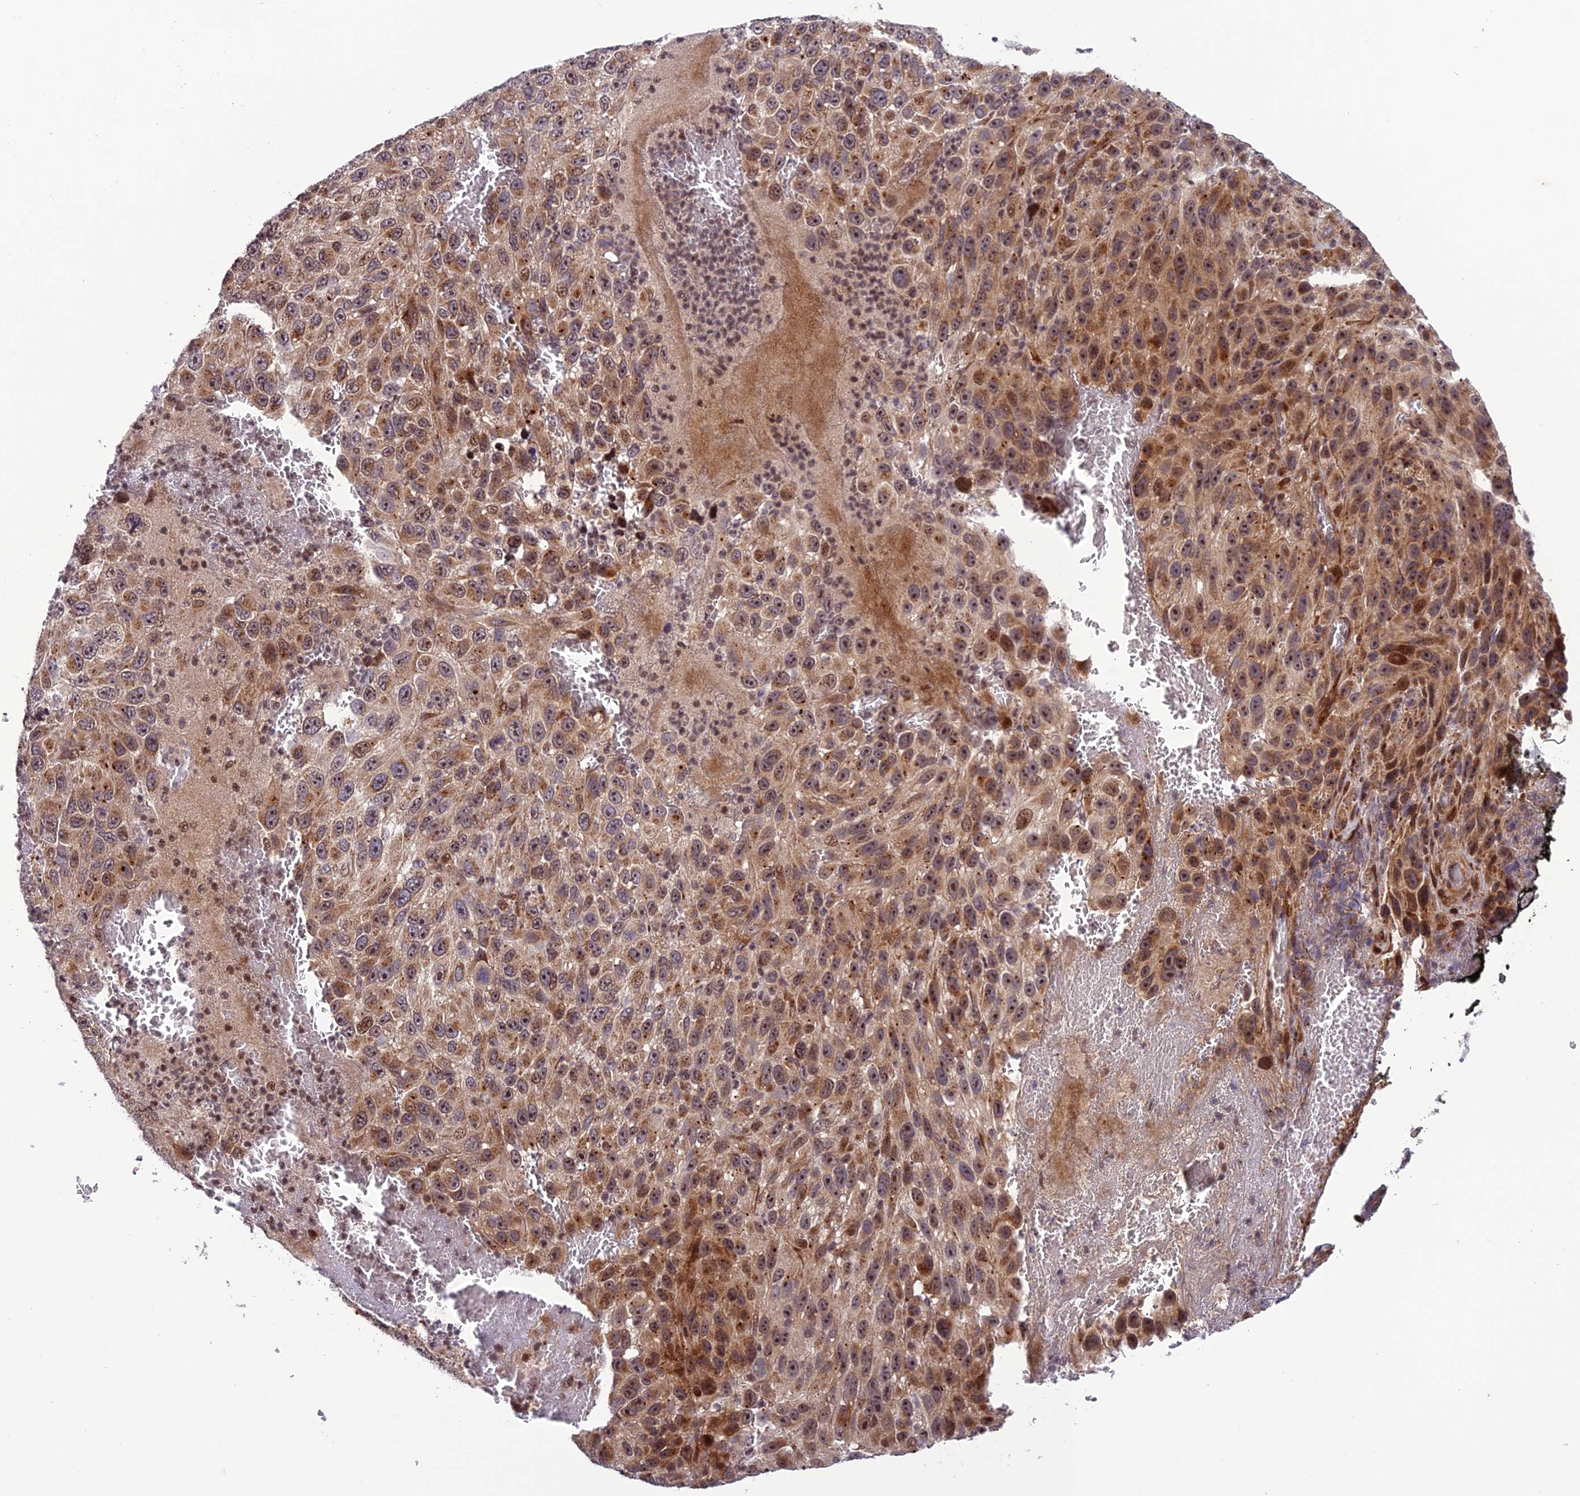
{"staining": {"intensity": "moderate", "quantity": ">75%", "location": "cytoplasmic/membranous,nuclear"}, "tissue": "melanoma", "cell_type": "Tumor cells", "image_type": "cancer", "snomed": [{"axis": "morphology", "description": "Normal tissue, NOS"}, {"axis": "morphology", "description": "Malignant melanoma, NOS"}, {"axis": "topography", "description": "Skin"}], "caption": "This is a photomicrograph of immunohistochemistry staining of melanoma, which shows moderate expression in the cytoplasmic/membranous and nuclear of tumor cells.", "gene": "SMIM7", "patient": {"sex": "female", "age": 96}}